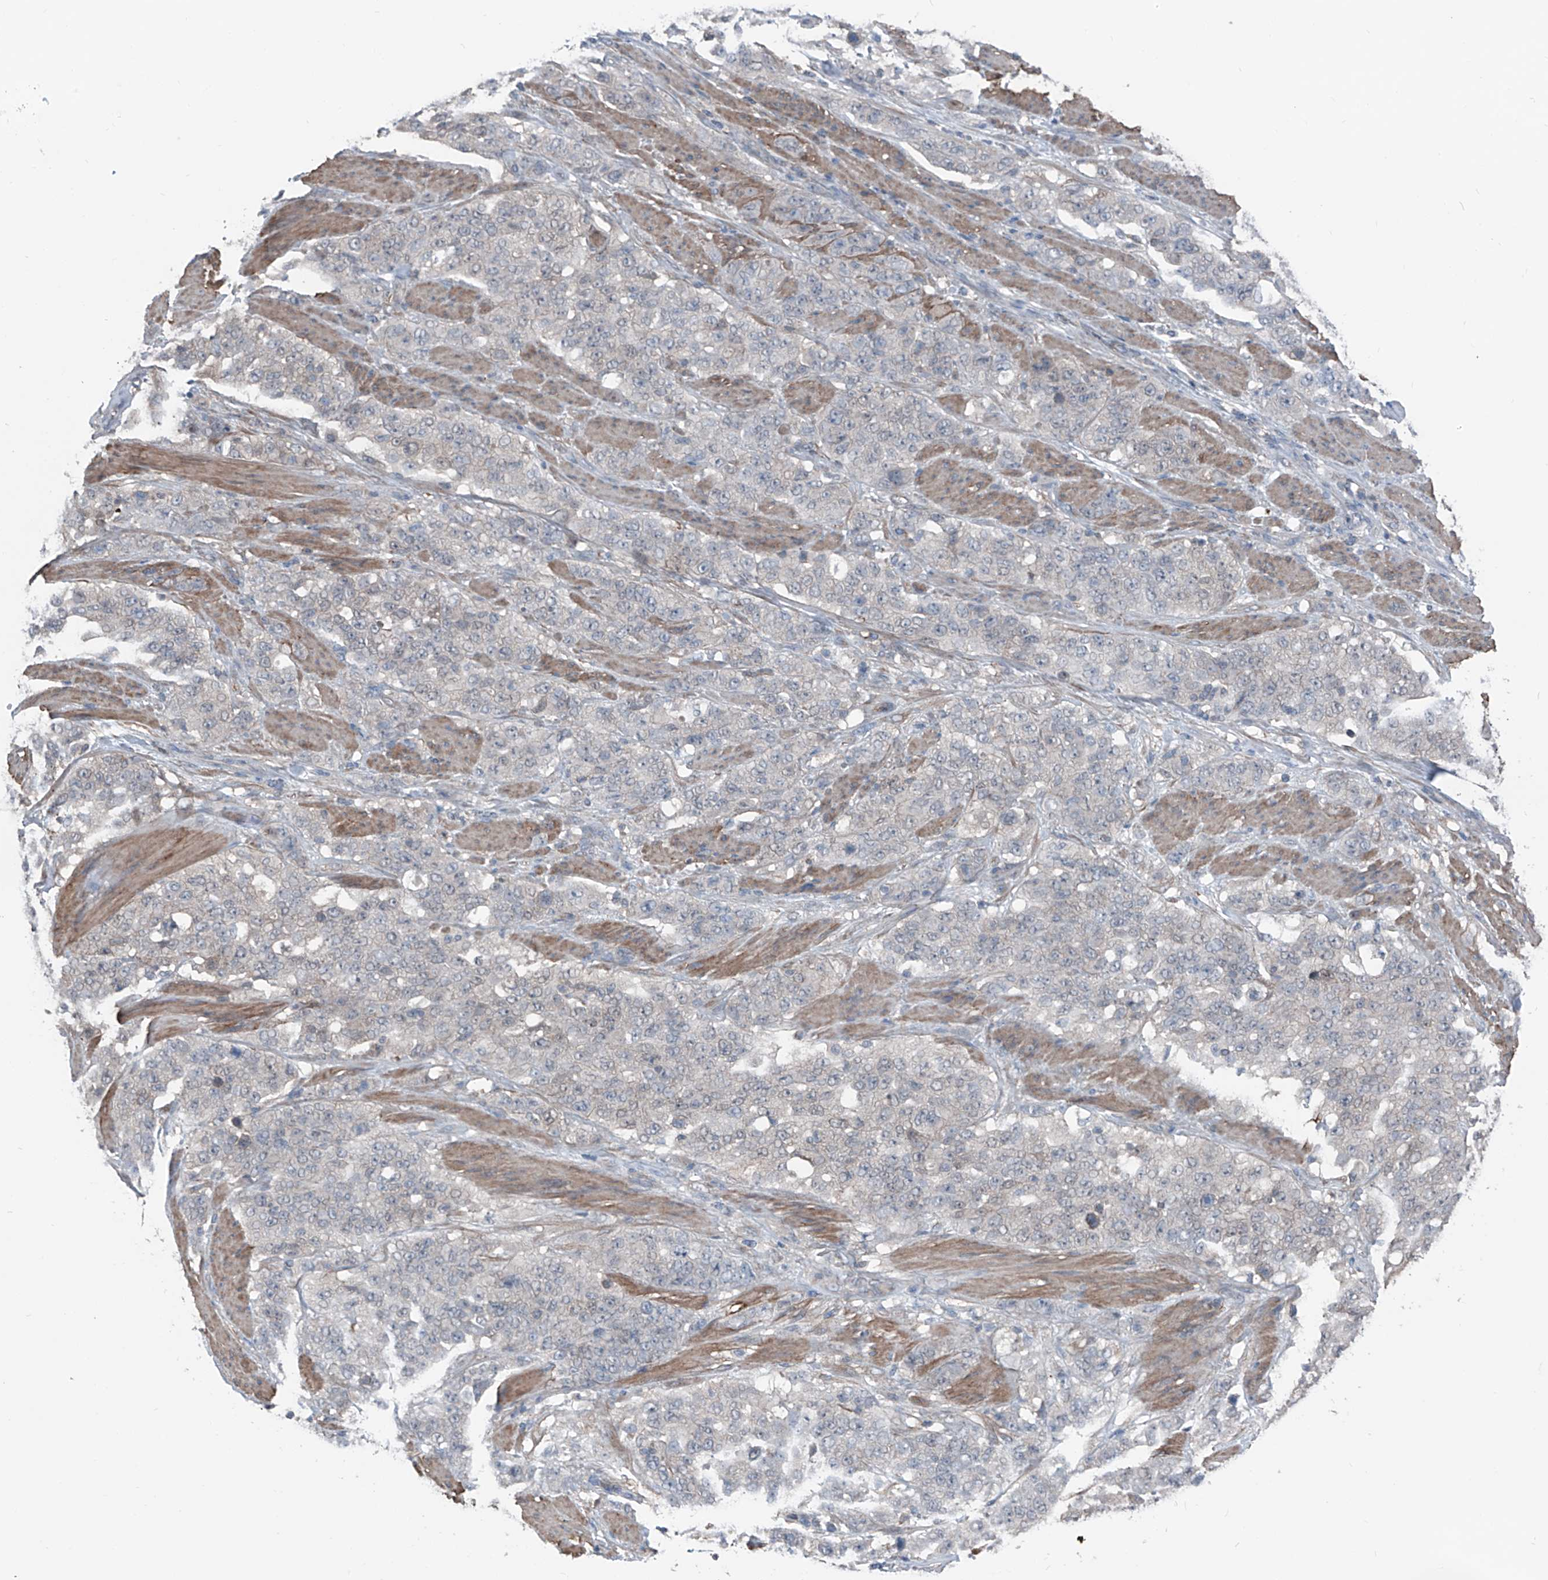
{"staining": {"intensity": "negative", "quantity": "none", "location": "none"}, "tissue": "stomach cancer", "cell_type": "Tumor cells", "image_type": "cancer", "snomed": [{"axis": "morphology", "description": "Adenocarcinoma, NOS"}, {"axis": "topography", "description": "Stomach"}], "caption": "An immunohistochemistry histopathology image of stomach cancer is shown. There is no staining in tumor cells of stomach cancer.", "gene": "HSPB11", "patient": {"sex": "male", "age": 48}}